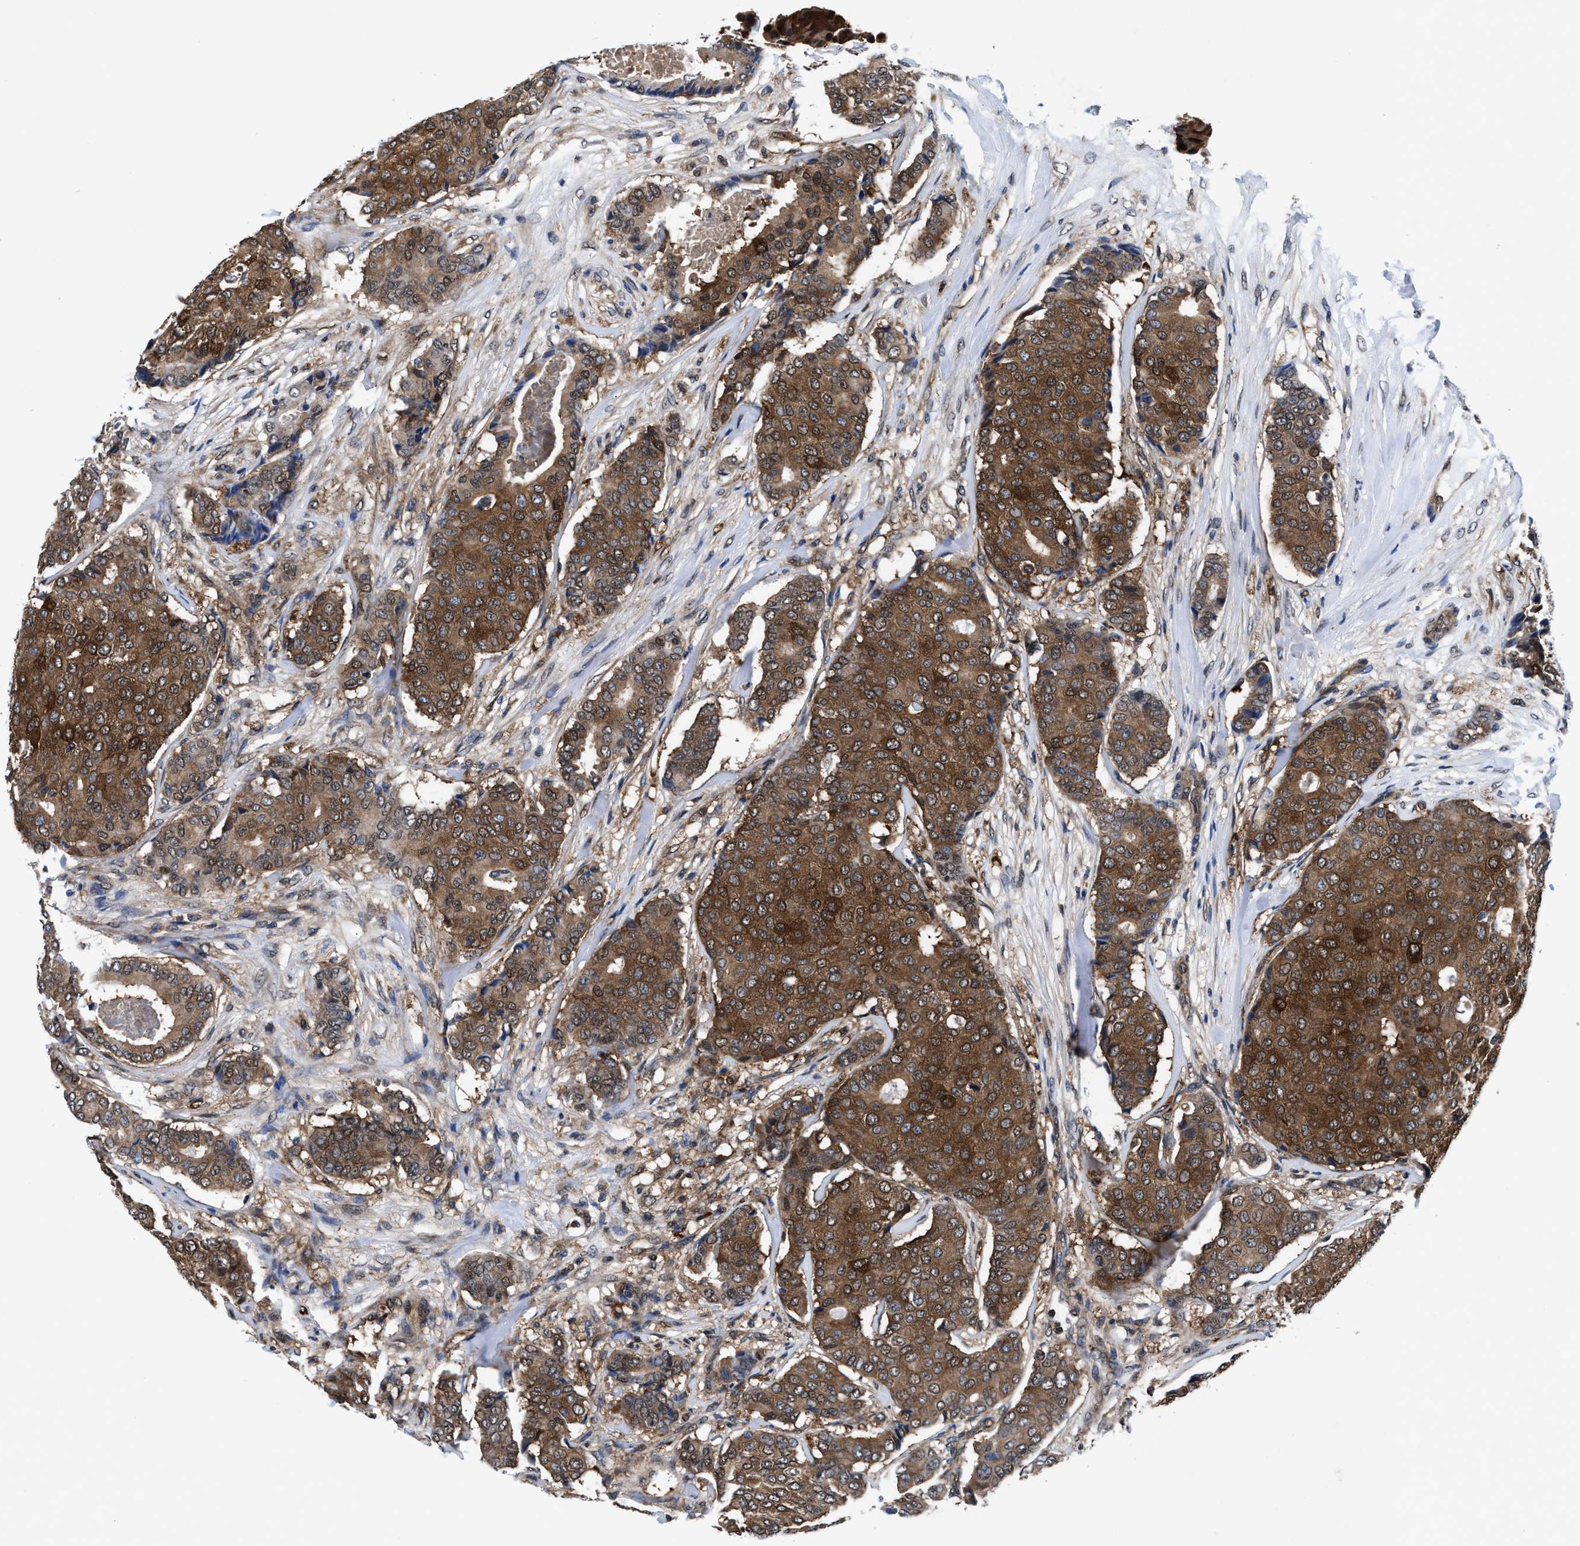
{"staining": {"intensity": "moderate", "quantity": ">75%", "location": "cytoplasmic/membranous"}, "tissue": "breast cancer", "cell_type": "Tumor cells", "image_type": "cancer", "snomed": [{"axis": "morphology", "description": "Duct carcinoma"}, {"axis": "topography", "description": "Breast"}], "caption": "Breast cancer stained with a brown dye exhibits moderate cytoplasmic/membranous positive positivity in approximately >75% of tumor cells.", "gene": "ACLY", "patient": {"sex": "female", "age": 75}}